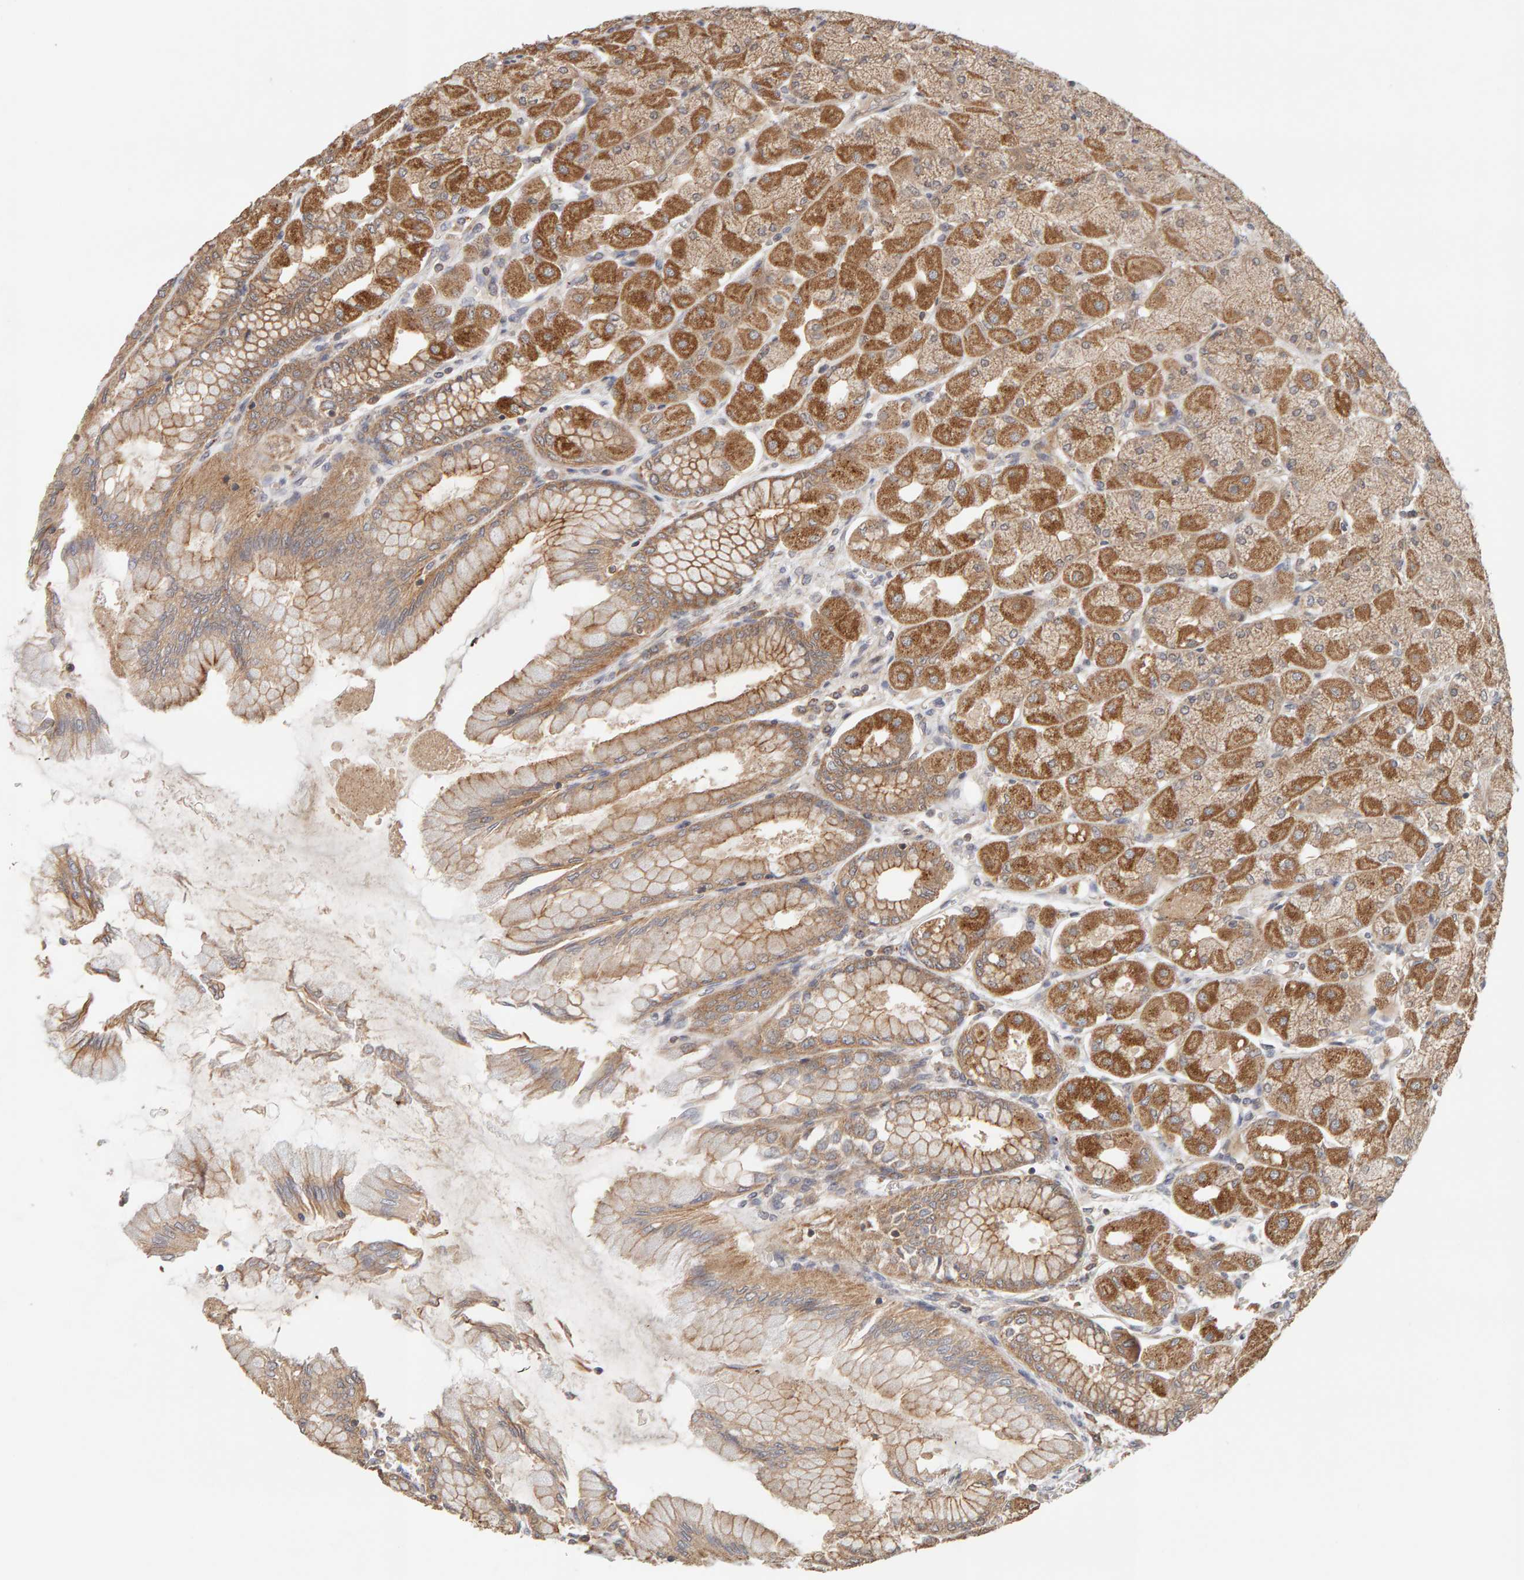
{"staining": {"intensity": "moderate", "quantity": ">75%", "location": "cytoplasmic/membranous"}, "tissue": "stomach", "cell_type": "Glandular cells", "image_type": "normal", "snomed": [{"axis": "morphology", "description": "Normal tissue, NOS"}, {"axis": "topography", "description": "Stomach, upper"}], "caption": "The immunohistochemical stain shows moderate cytoplasmic/membranous expression in glandular cells of normal stomach. The protein of interest is stained brown, and the nuclei are stained in blue (DAB IHC with brightfield microscopy, high magnification).", "gene": "DNAJC7", "patient": {"sex": "female", "age": 56}}